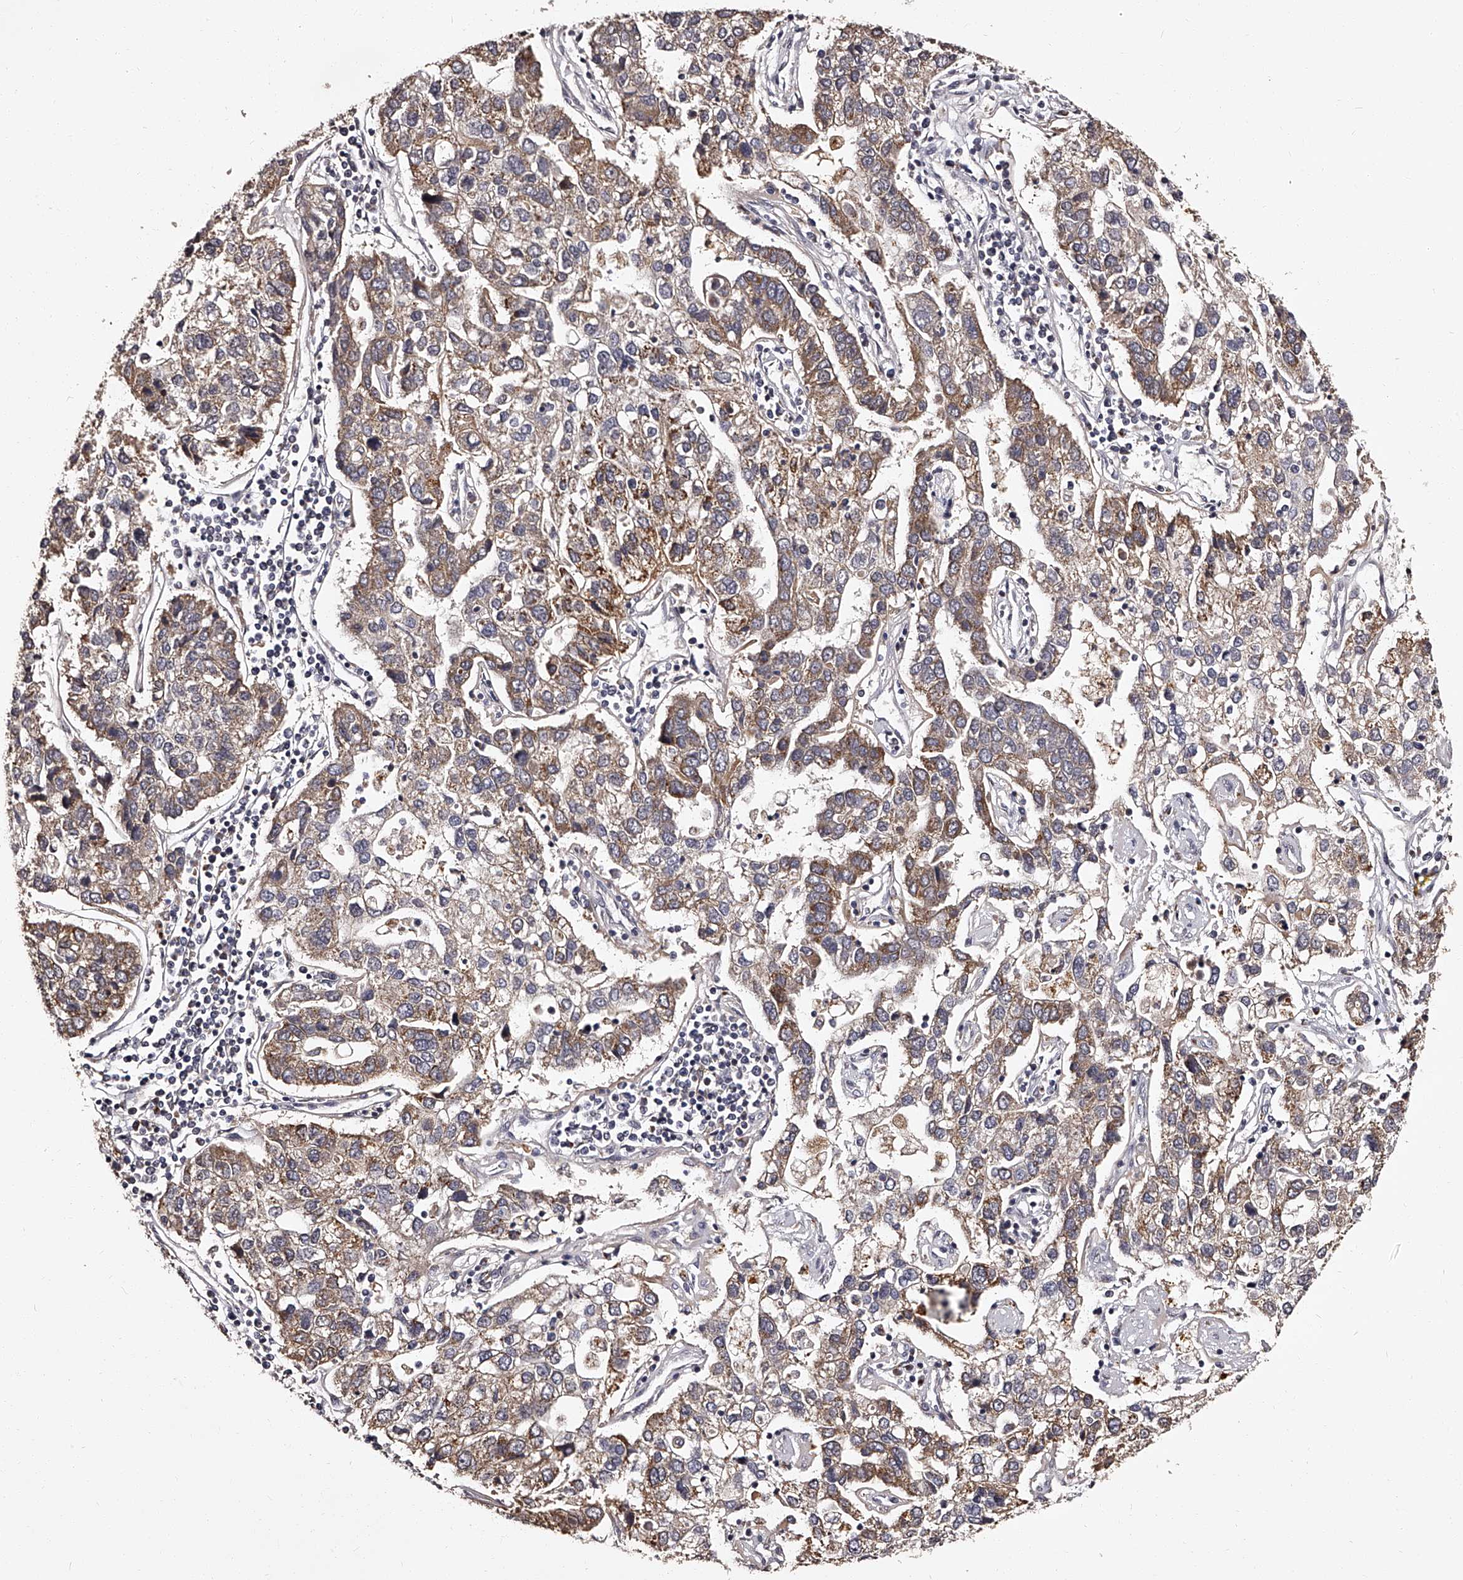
{"staining": {"intensity": "strong", "quantity": "25%-75%", "location": "cytoplasmic/membranous"}, "tissue": "pancreatic cancer", "cell_type": "Tumor cells", "image_type": "cancer", "snomed": [{"axis": "morphology", "description": "Adenocarcinoma, NOS"}, {"axis": "topography", "description": "Pancreas"}], "caption": "Strong cytoplasmic/membranous positivity is seen in approximately 25%-75% of tumor cells in pancreatic cancer (adenocarcinoma).", "gene": "RSC1A1", "patient": {"sex": "female", "age": 61}}